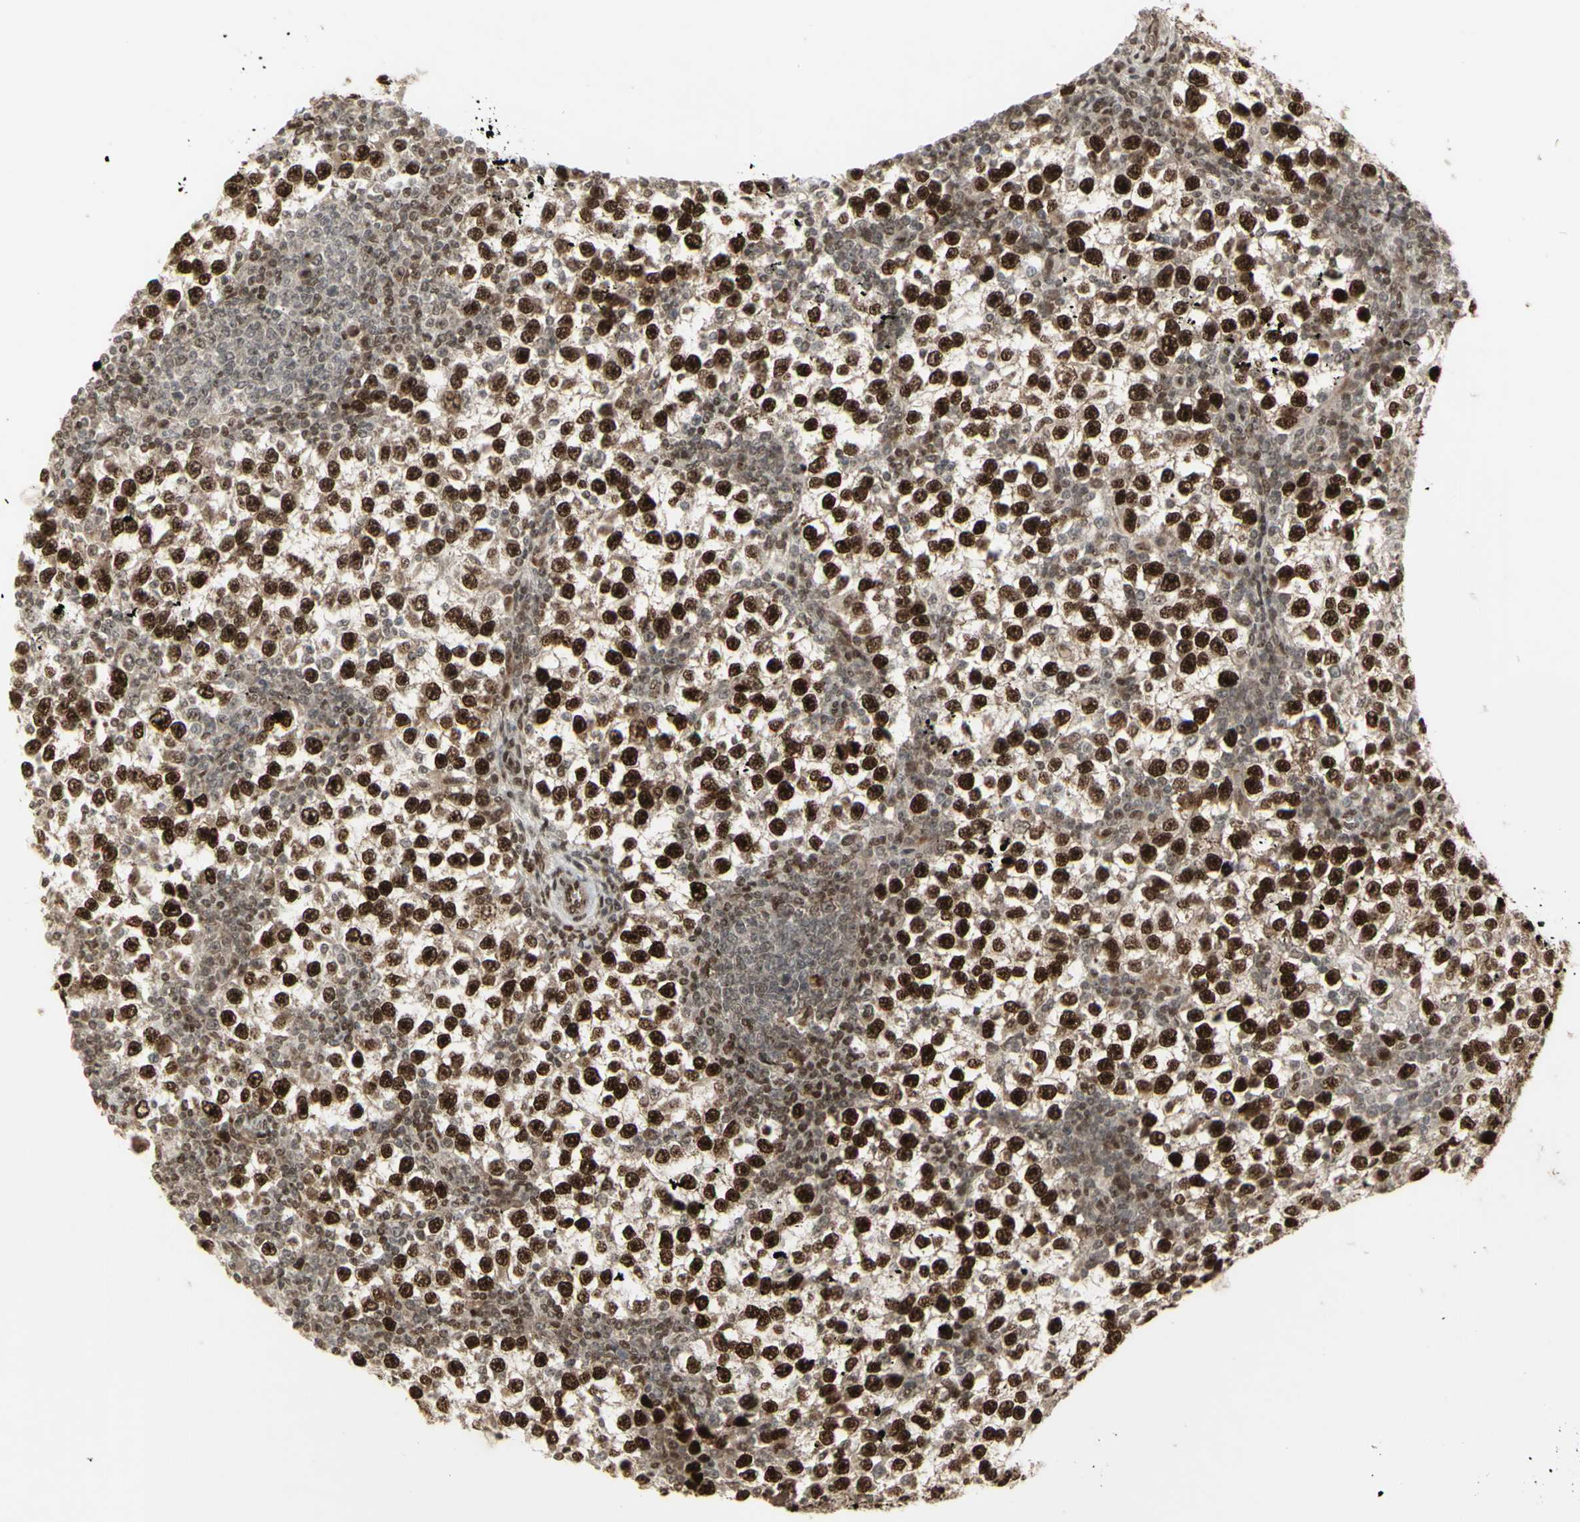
{"staining": {"intensity": "strong", "quantity": ">75%", "location": "cytoplasmic/membranous,nuclear"}, "tissue": "testis cancer", "cell_type": "Tumor cells", "image_type": "cancer", "snomed": [{"axis": "morphology", "description": "Seminoma, NOS"}, {"axis": "topography", "description": "Testis"}], "caption": "Testis cancer tissue shows strong cytoplasmic/membranous and nuclear positivity in about >75% of tumor cells", "gene": "CBX1", "patient": {"sex": "male", "age": 65}}